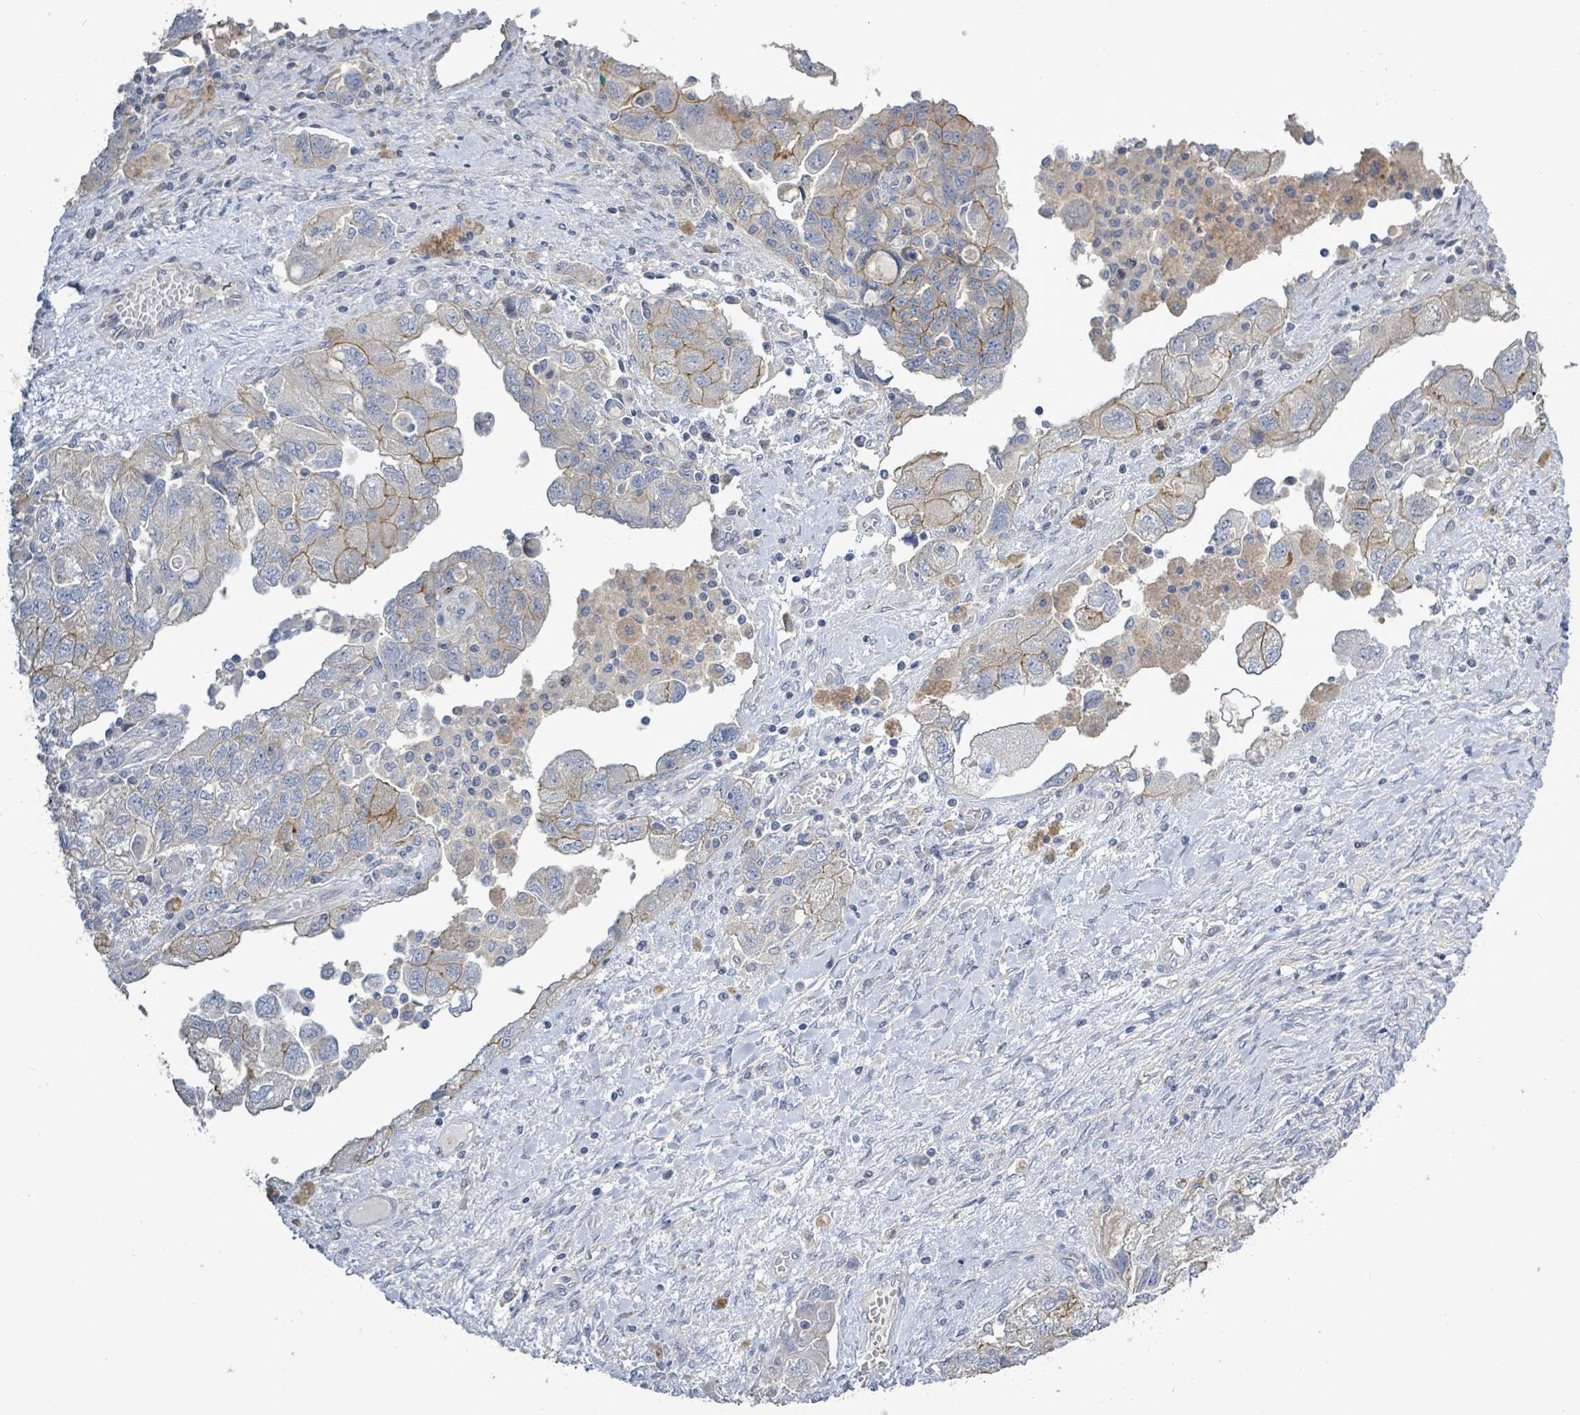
{"staining": {"intensity": "moderate", "quantity": "25%-75%", "location": "cytoplasmic/membranous"}, "tissue": "ovarian cancer", "cell_type": "Tumor cells", "image_type": "cancer", "snomed": [{"axis": "morphology", "description": "Carcinoma, NOS"}, {"axis": "morphology", "description": "Cystadenocarcinoma, serous, NOS"}, {"axis": "topography", "description": "Ovary"}], "caption": "Serous cystadenocarcinoma (ovarian) tissue shows moderate cytoplasmic/membranous expression in approximately 25%-75% of tumor cells, visualized by immunohistochemistry.", "gene": "KRAS", "patient": {"sex": "female", "age": 69}}